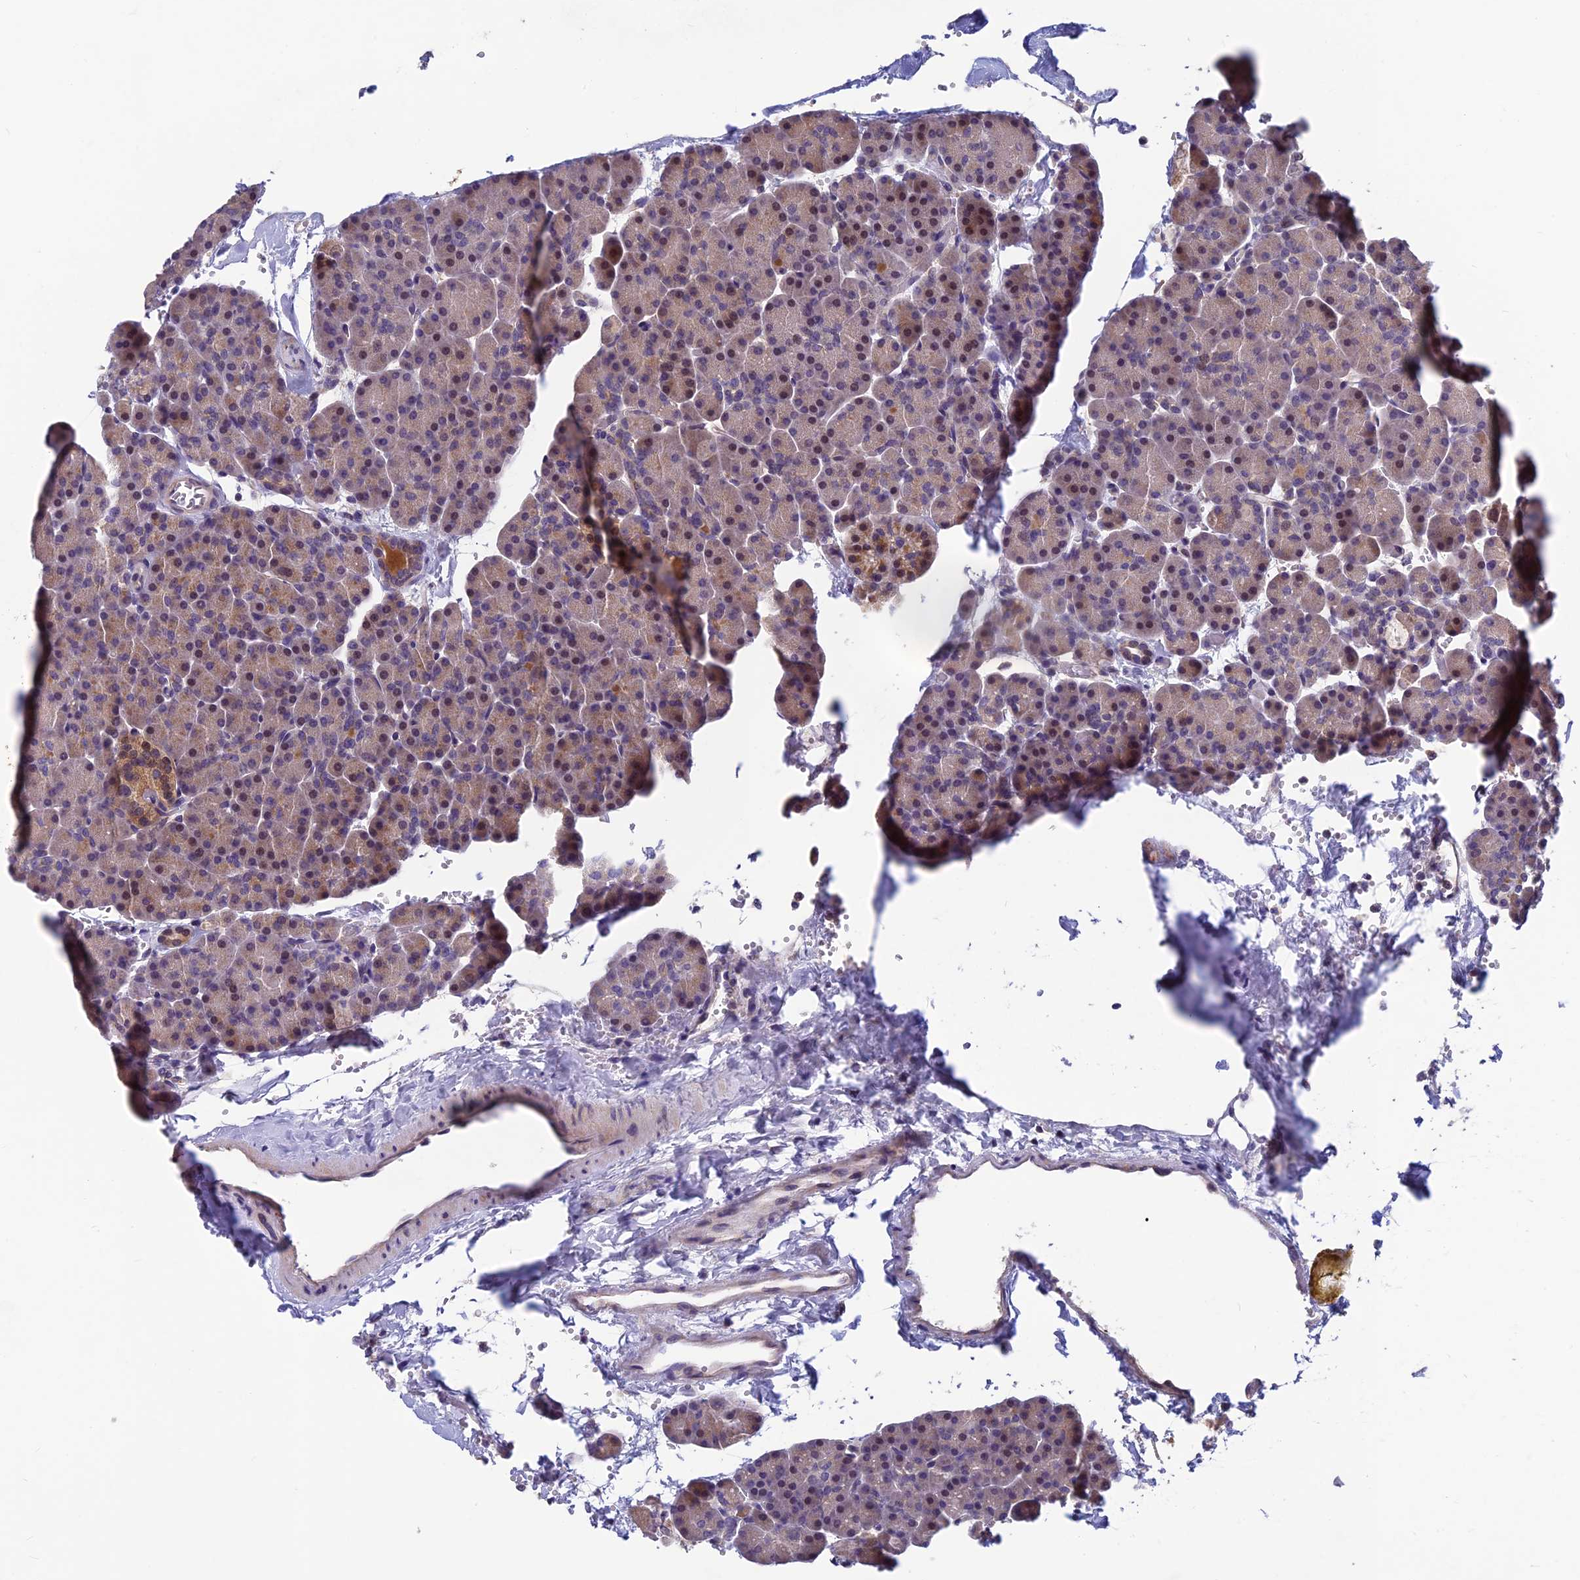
{"staining": {"intensity": "moderate", "quantity": "25%-75%", "location": "cytoplasmic/membranous"}, "tissue": "pancreas", "cell_type": "Exocrine glandular cells", "image_type": "normal", "snomed": [{"axis": "morphology", "description": "Normal tissue, NOS"}, {"axis": "topography", "description": "Pancreas"}], "caption": "The immunohistochemical stain shows moderate cytoplasmic/membranous staining in exocrine glandular cells of benign pancreas. The staining was performed using DAB to visualize the protein expression in brown, while the nuclei were stained in blue with hematoxylin (Magnification: 20x).", "gene": "HECA", "patient": {"sex": "male", "age": 36}}